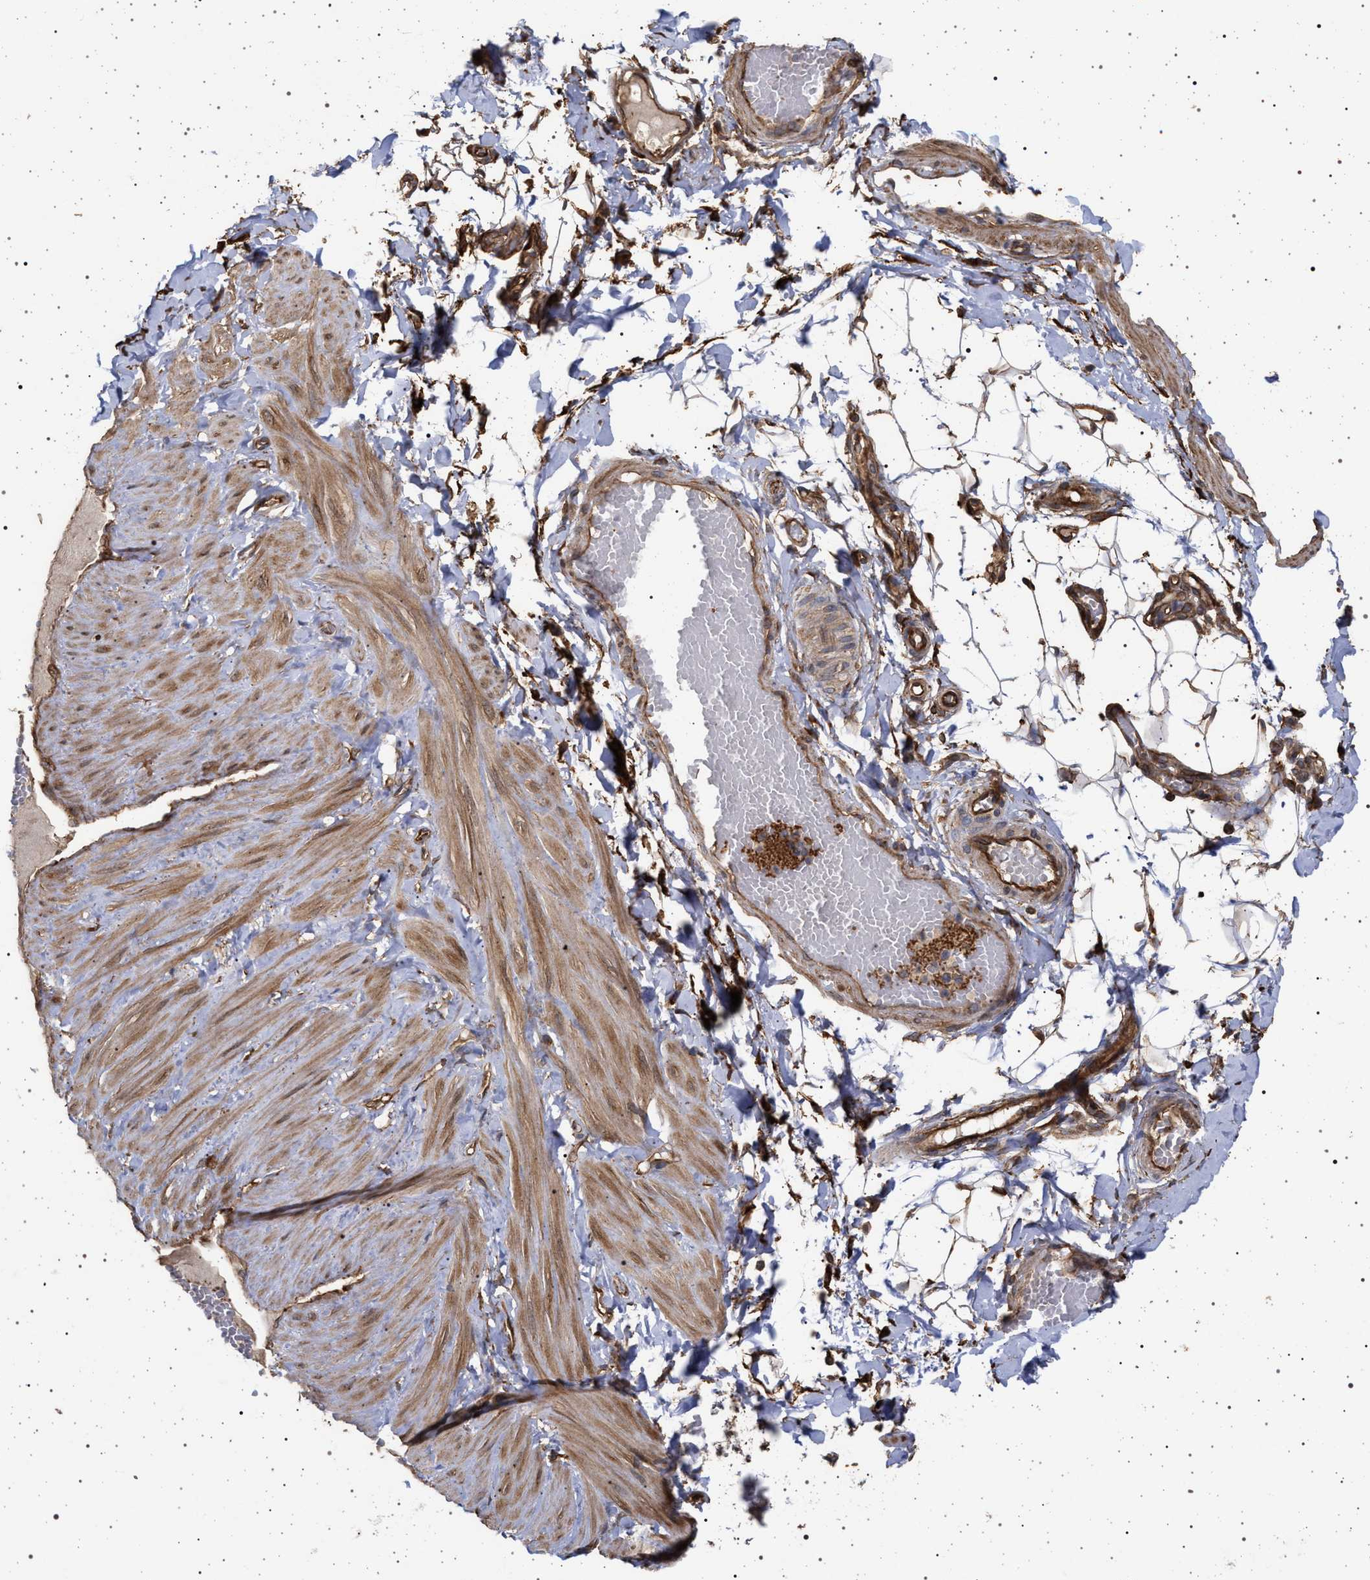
{"staining": {"intensity": "moderate", "quantity": "25%-75%", "location": "cytoplasmic/membranous"}, "tissue": "adipose tissue", "cell_type": "Adipocytes", "image_type": "normal", "snomed": [{"axis": "morphology", "description": "Normal tissue, NOS"}, {"axis": "topography", "description": "Adipose tissue"}, {"axis": "topography", "description": "Vascular tissue"}, {"axis": "topography", "description": "Peripheral nerve tissue"}], "caption": "The immunohistochemical stain highlights moderate cytoplasmic/membranous staining in adipocytes of unremarkable adipose tissue. The protein of interest is shown in brown color, while the nuclei are stained blue.", "gene": "IFT20", "patient": {"sex": "male", "age": 25}}